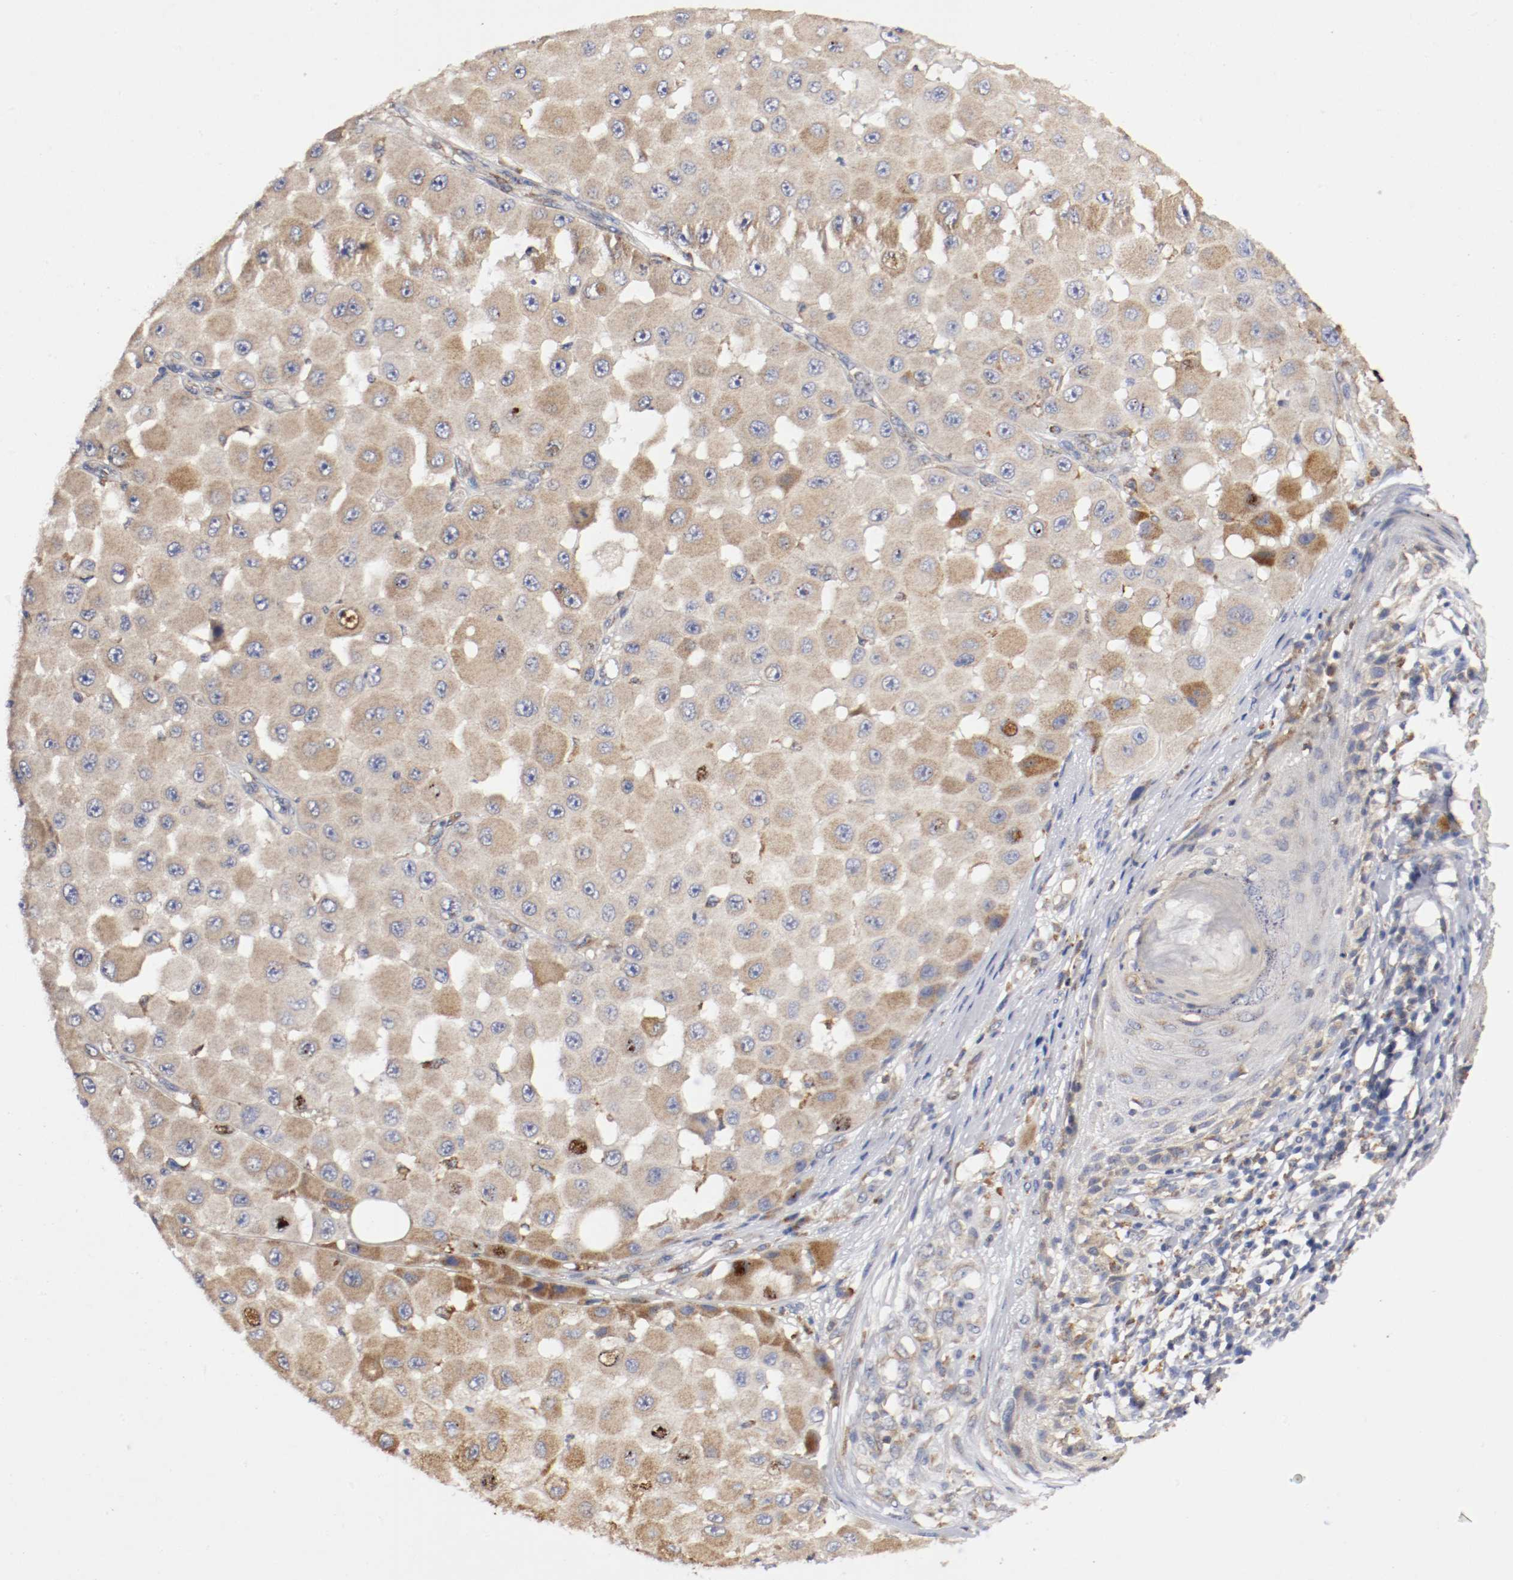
{"staining": {"intensity": "moderate", "quantity": "25%-75%", "location": "cytoplasmic/membranous"}, "tissue": "melanoma", "cell_type": "Tumor cells", "image_type": "cancer", "snomed": [{"axis": "morphology", "description": "Malignant melanoma, NOS"}, {"axis": "topography", "description": "Skin"}], "caption": "A brown stain labels moderate cytoplasmic/membranous positivity of a protein in human malignant melanoma tumor cells.", "gene": "TRAF2", "patient": {"sex": "female", "age": 81}}